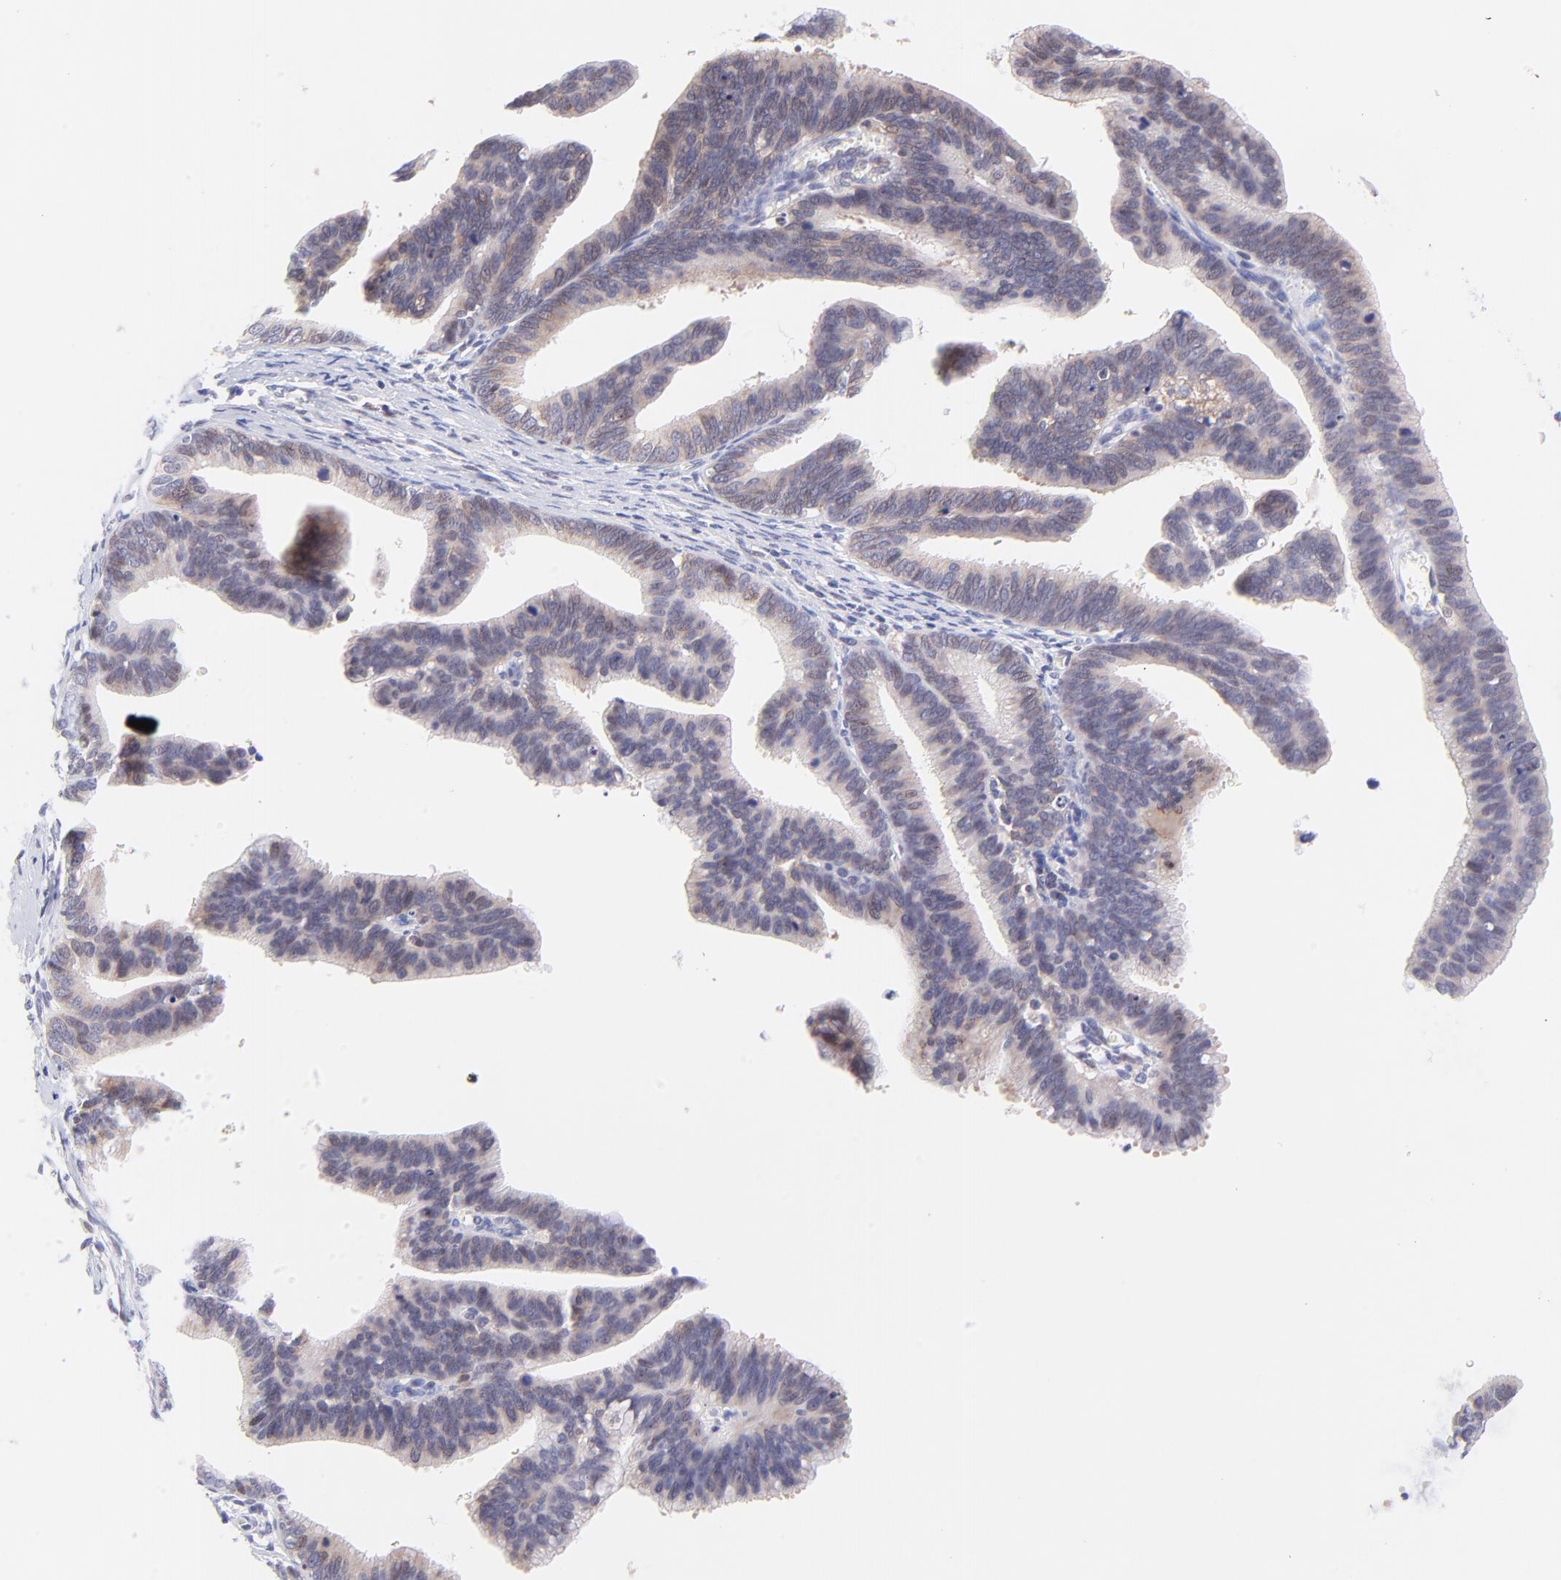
{"staining": {"intensity": "weak", "quantity": "<25%", "location": "nuclear"}, "tissue": "cervical cancer", "cell_type": "Tumor cells", "image_type": "cancer", "snomed": [{"axis": "morphology", "description": "Adenocarcinoma, NOS"}, {"axis": "topography", "description": "Cervix"}], "caption": "Immunohistochemical staining of adenocarcinoma (cervical) exhibits no significant expression in tumor cells.", "gene": "PBDC1", "patient": {"sex": "female", "age": 47}}